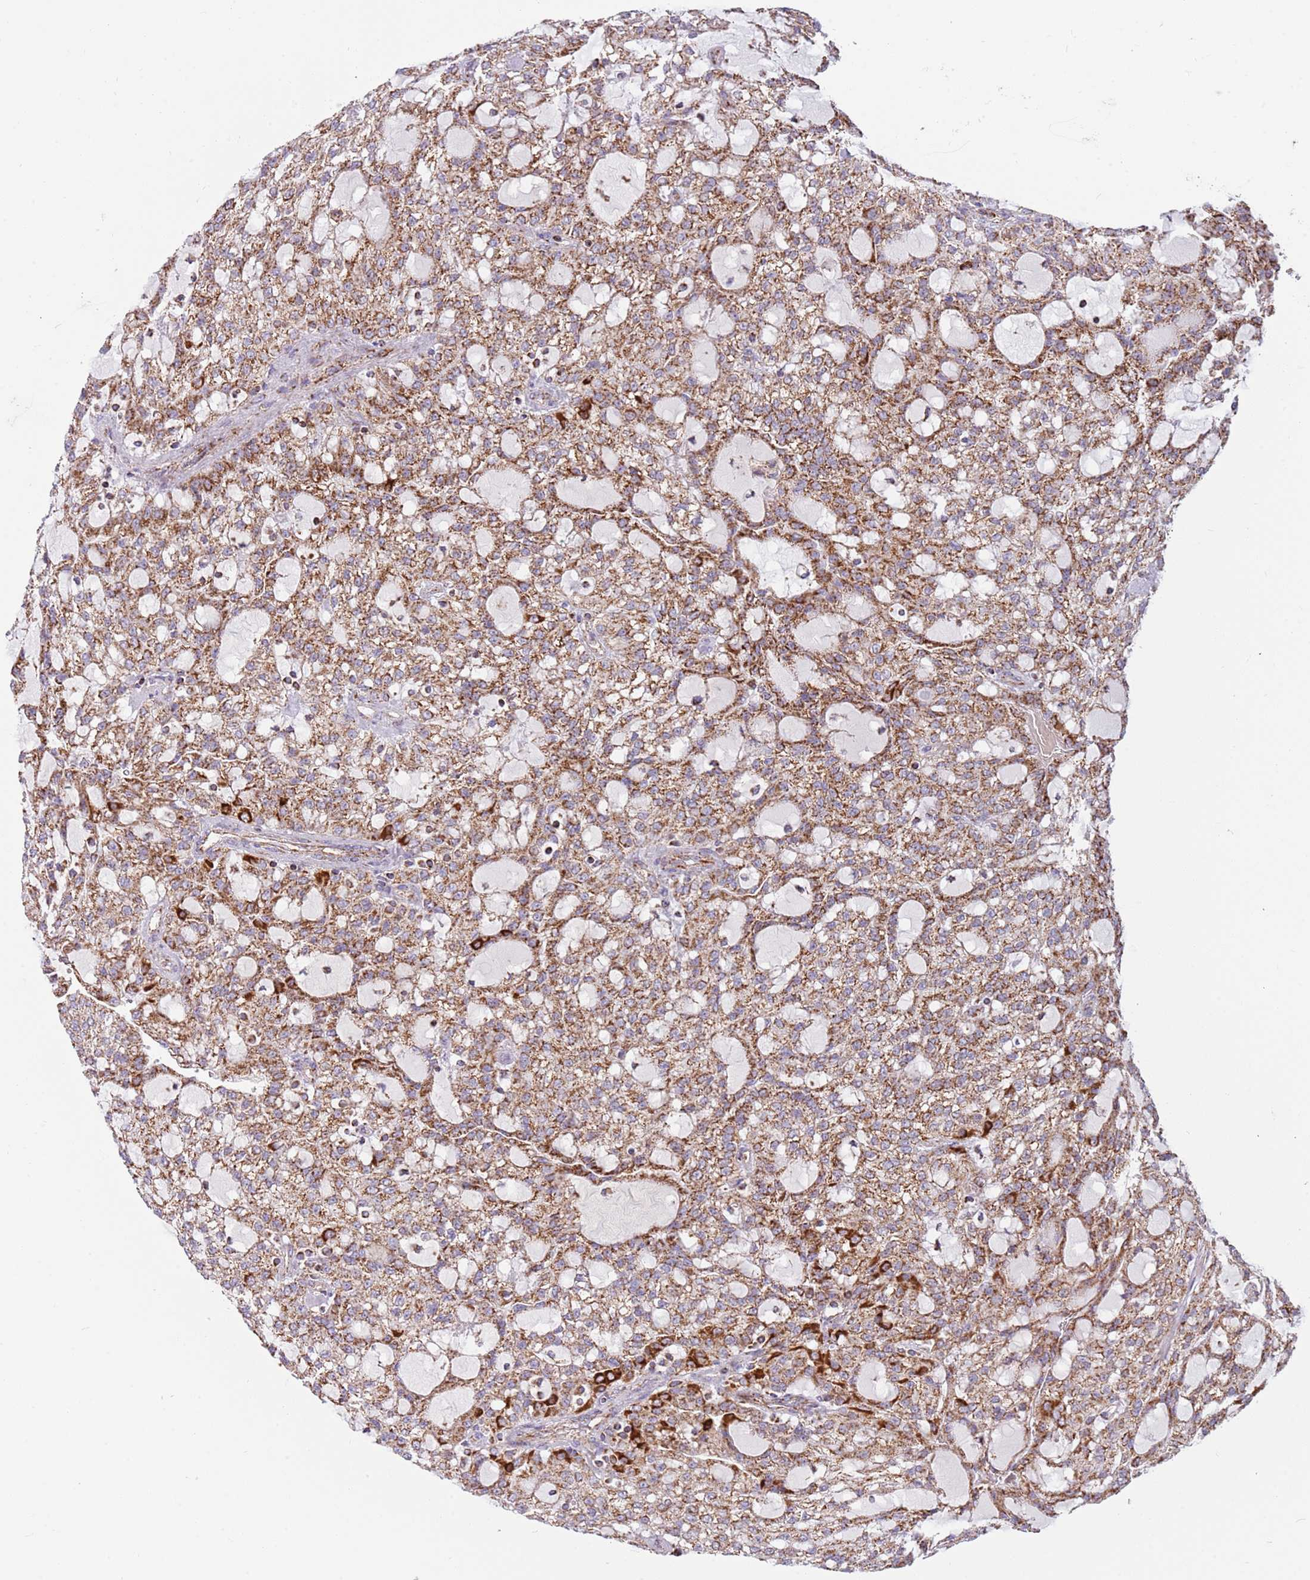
{"staining": {"intensity": "moderate", "quantity": ">75%", "location": "cytoplasmic/membranous"}, "tissue": "renal cancer", "cell_type": "Tumor cells", "image_type": "cancer", "snomed": [{"axis": "morphology", "description": "Adenocarcinoma, NOS"}, {"axis": "topography", "description": "Kidney"}], "caption": "Human adenocarcinoma (renal) stained with a protein marker shows moderate staining in tumor cells.", "gene": "LHX6", "patient": {"sex": "male", "age": 63}}